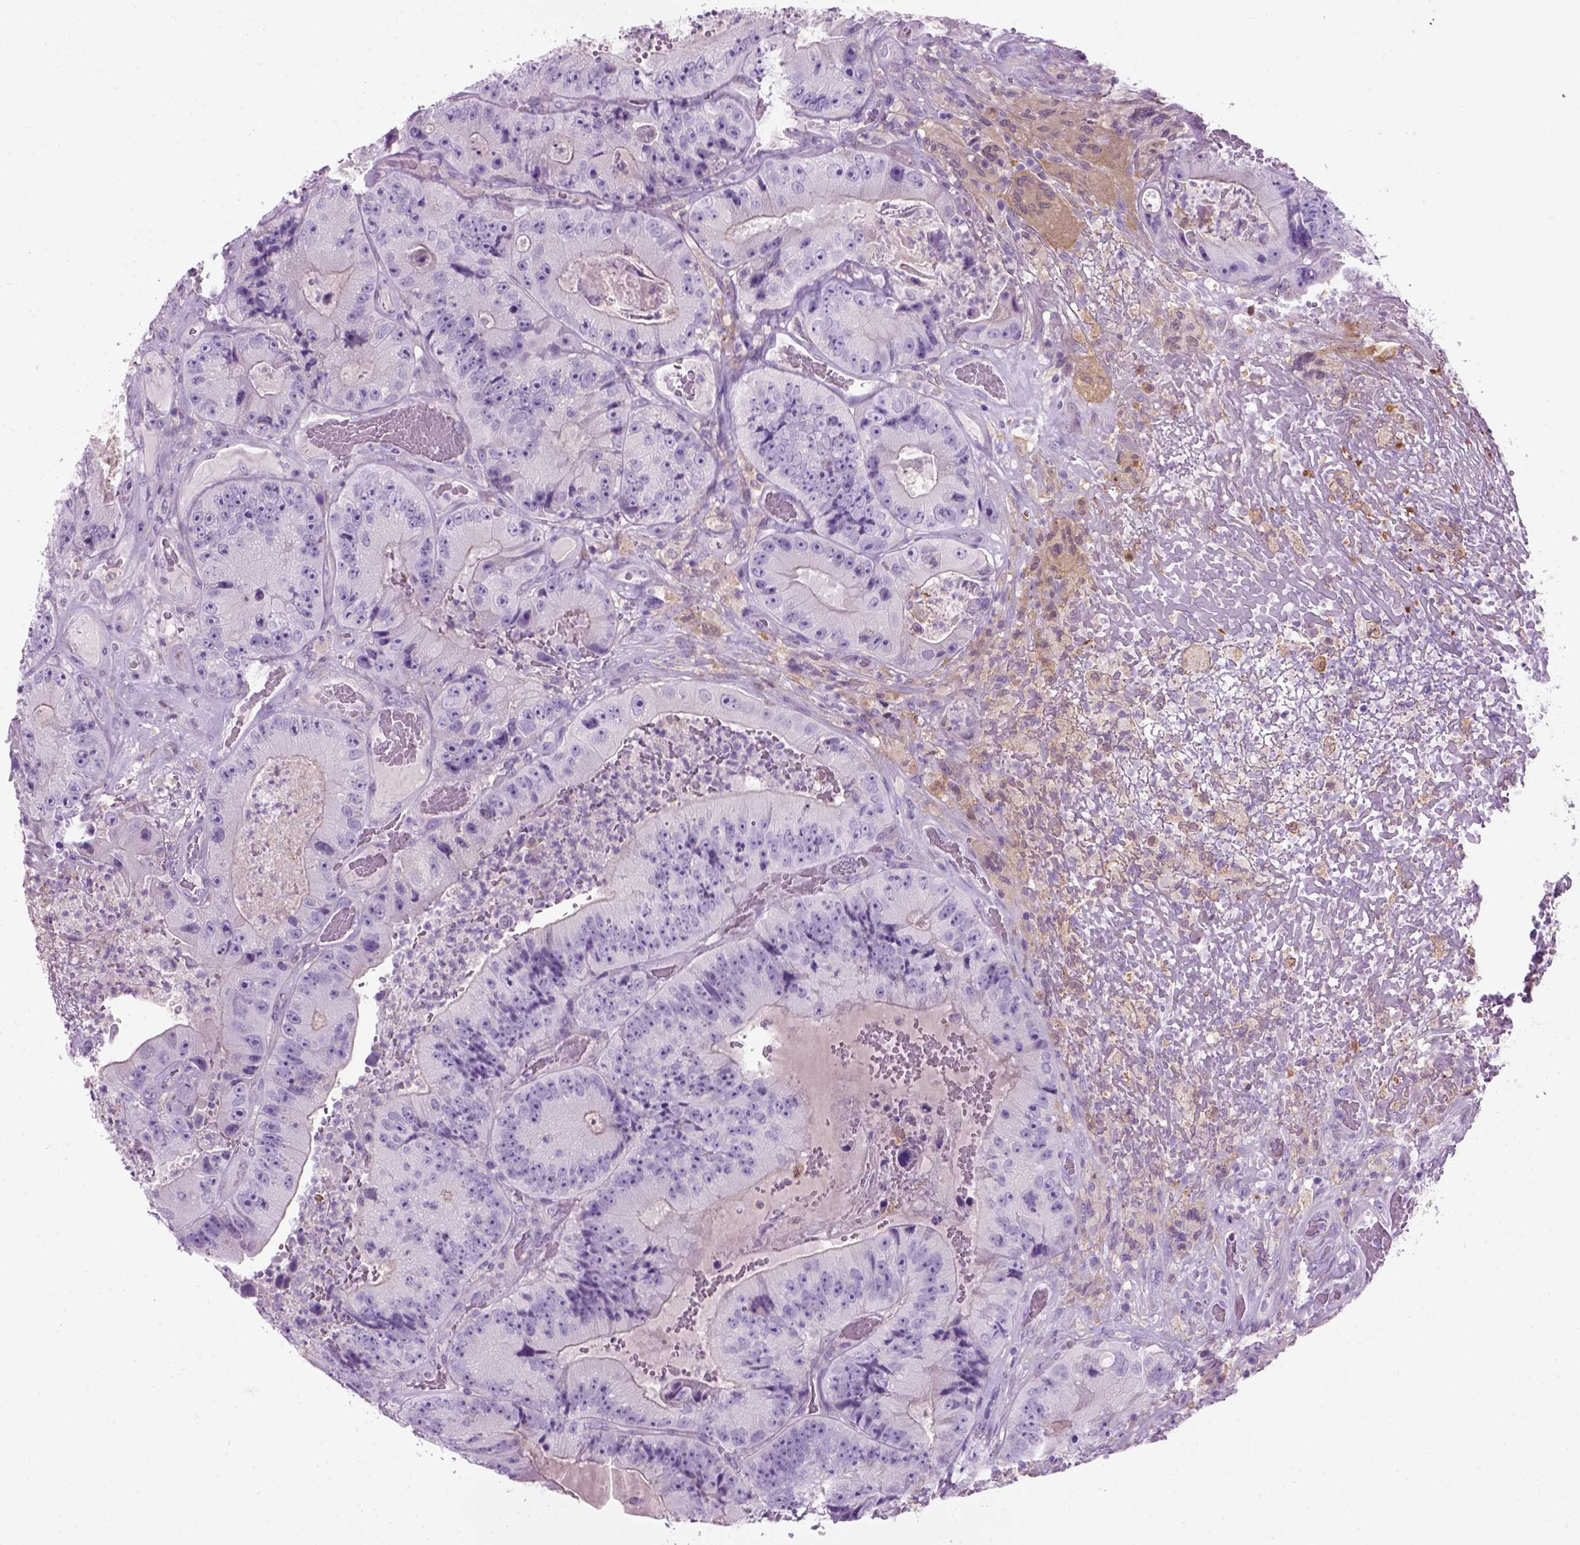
{"staining": {"intensity": "negative", "quantity": "none", "location": "none"}, "tissue": "colorectal cancer", "cell_type": "Tumor cells", "image_type": "cancer", "snomed": [{"axis": "morphology", "description": "Adenocarcinoma, NOS"}, {"axis": "topography", "description": "Colon"}], "caption": "Immunohistochemistry image of neoplastic tissue: colorectal adenocarcinoma stained with DAB demonstrates no significant protein positivity in tumor cells.", "gene": "GABRB2", "patient": {"sex": "female", "age": 86}}